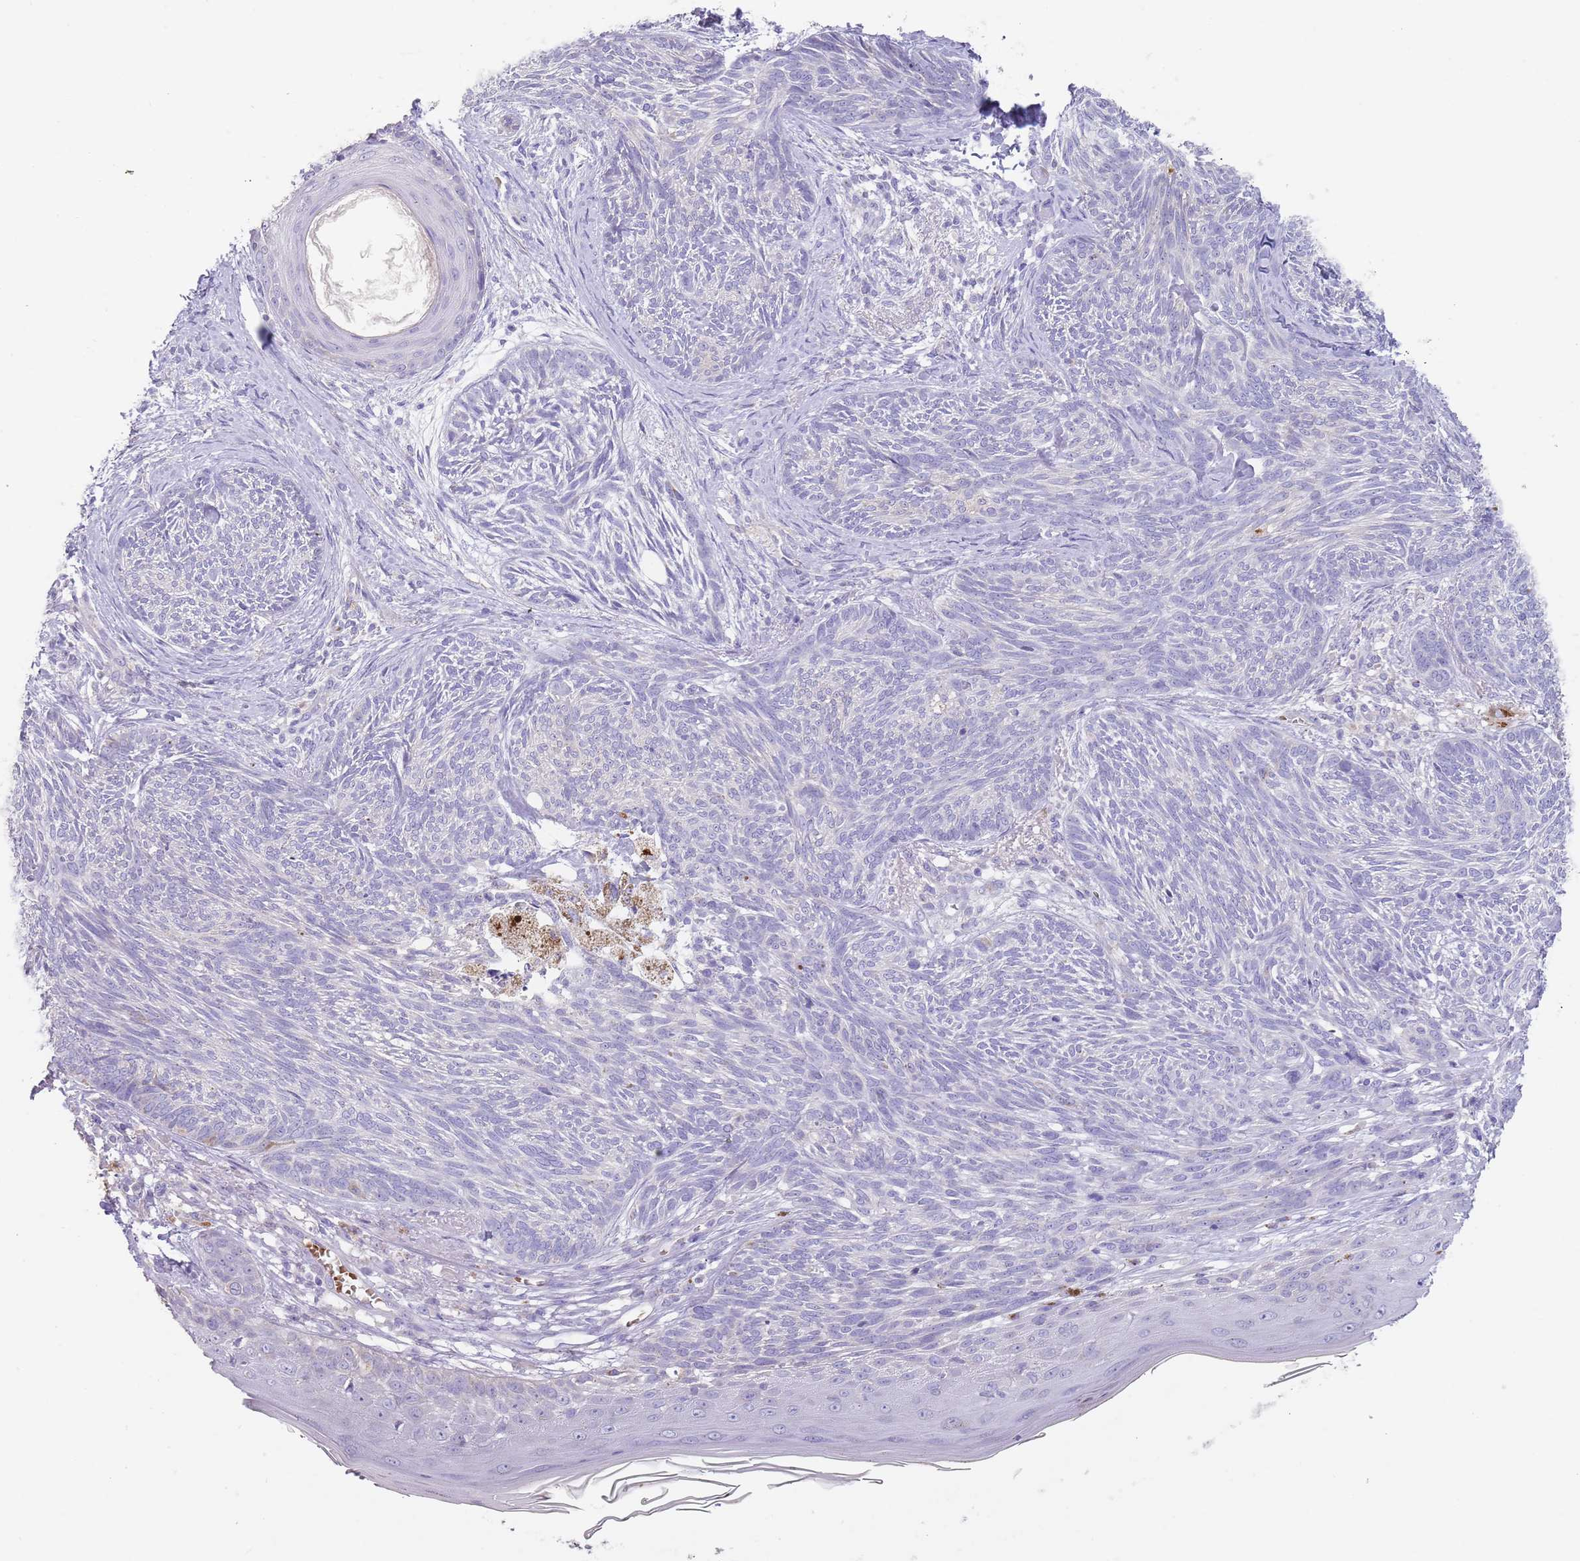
{"staining": {"intensity": "negative", "quantity": "none", "location": "none"}, "tissue": "skin cancer", "cell_type": "Tumor cells", "image_type": "cancer", "snomed": [{"axis": "morphology", "description": "Basal cell carcinoma"}, {"axis": "topography", "description": "Skin"}], "caption": "There is no significant expression in tumor cells of skin basal cell carcinoma.", "gene": "TMEM251", "patient": {"sex": "male", "age": 73}}